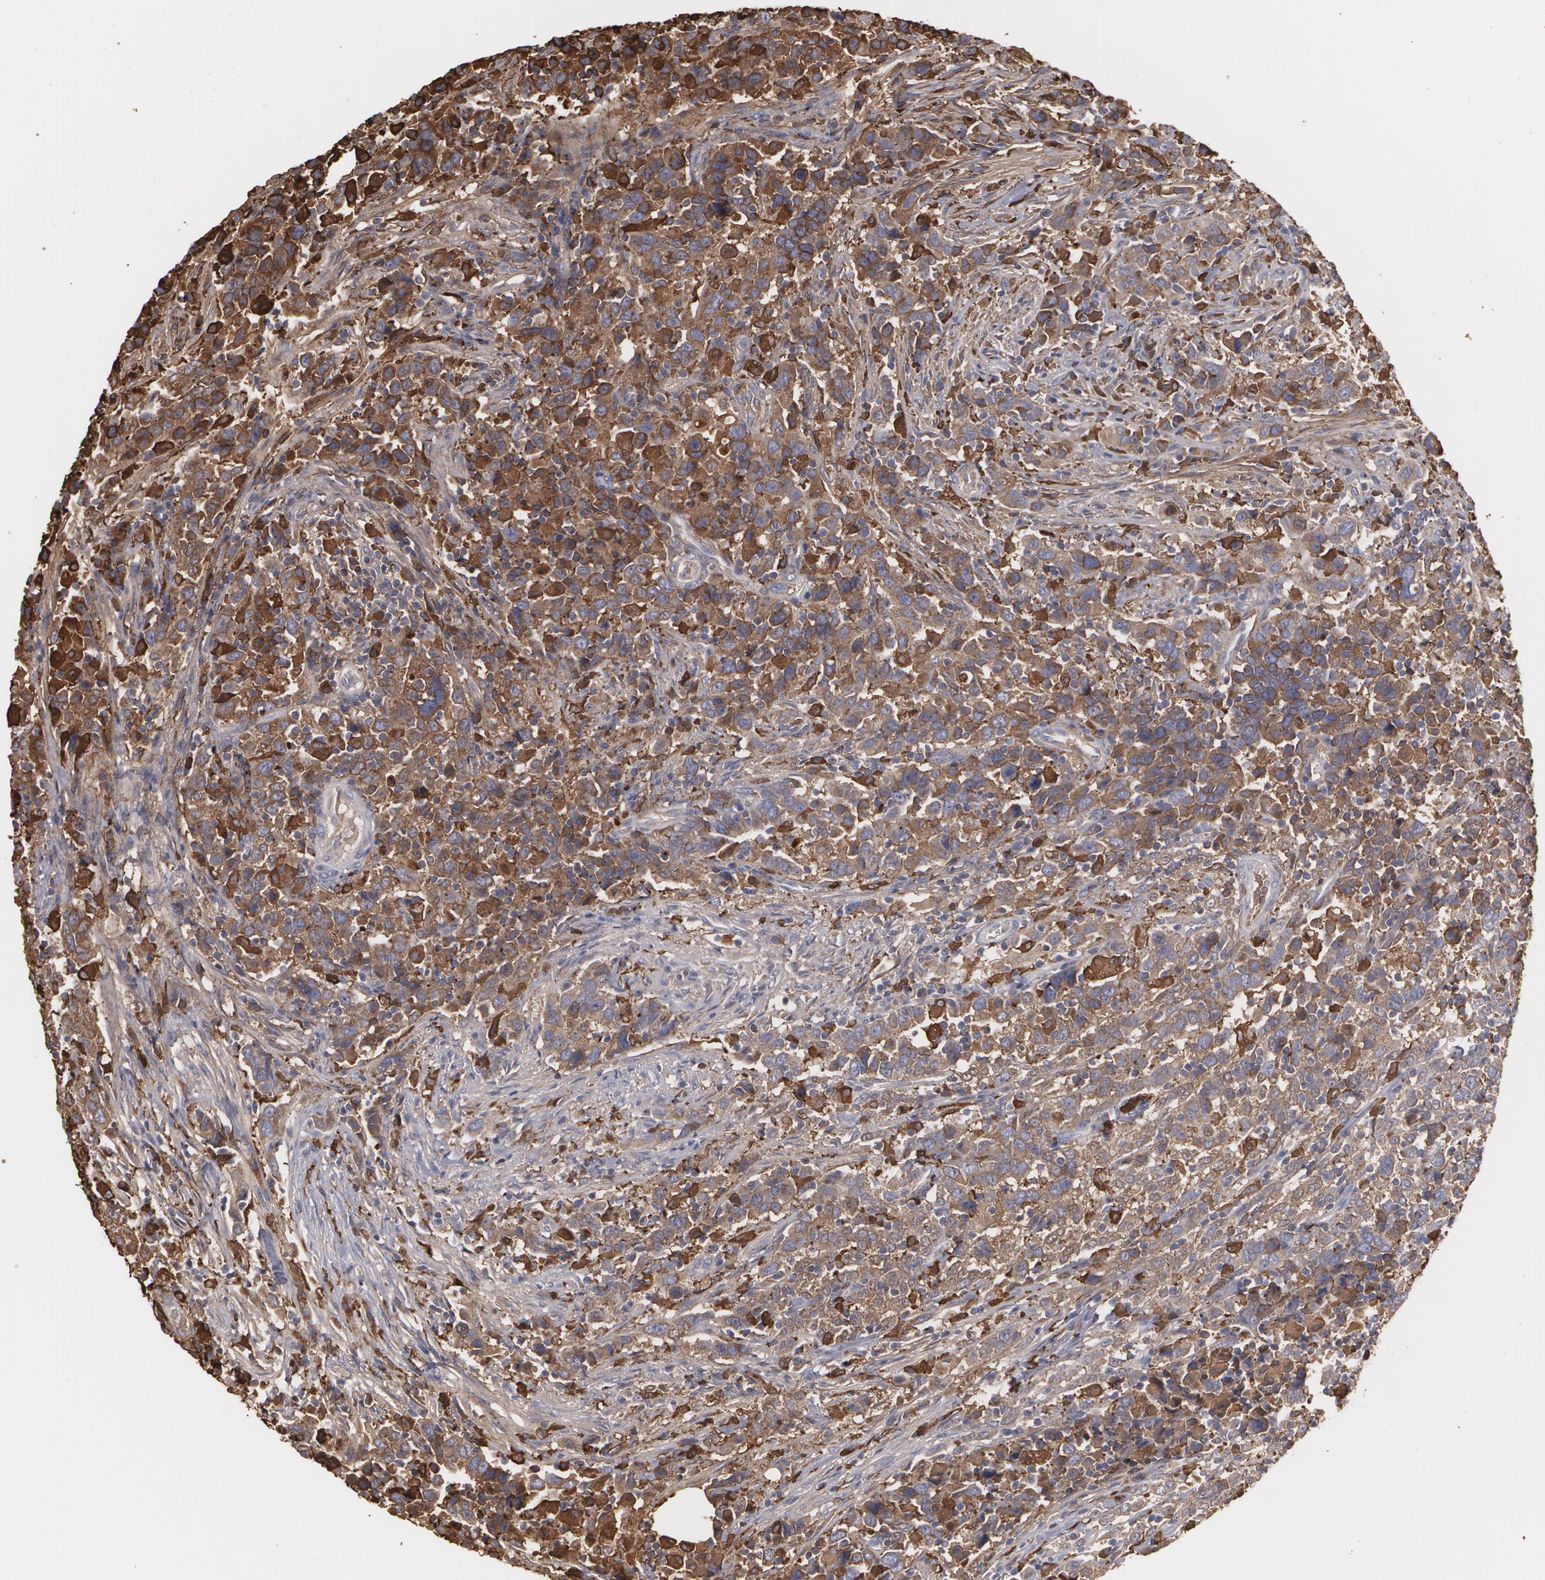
{"staining": {"intensity": "strong", "quantity": ">75%", "location": "cytoplasmic/membranous"}, "tissue": "urothelial cancer", "cell_type": "Tumor cells", "image_type": "cancer", "snomed": [{"axis": "morphology", "description": "Urothelial carcinoma, High grade"}, {"axis": "topography", "description": "Urinary bladder"}], "caption": "Immunohistochemistry (IHC) (DAB) staining of urothelial cancer reveals strong cytoplasmic/membranous protein positivity in approximately >75% of tumor cells.", "gene": "ODC1", "patient": {"sex": "male", "age": 61}}